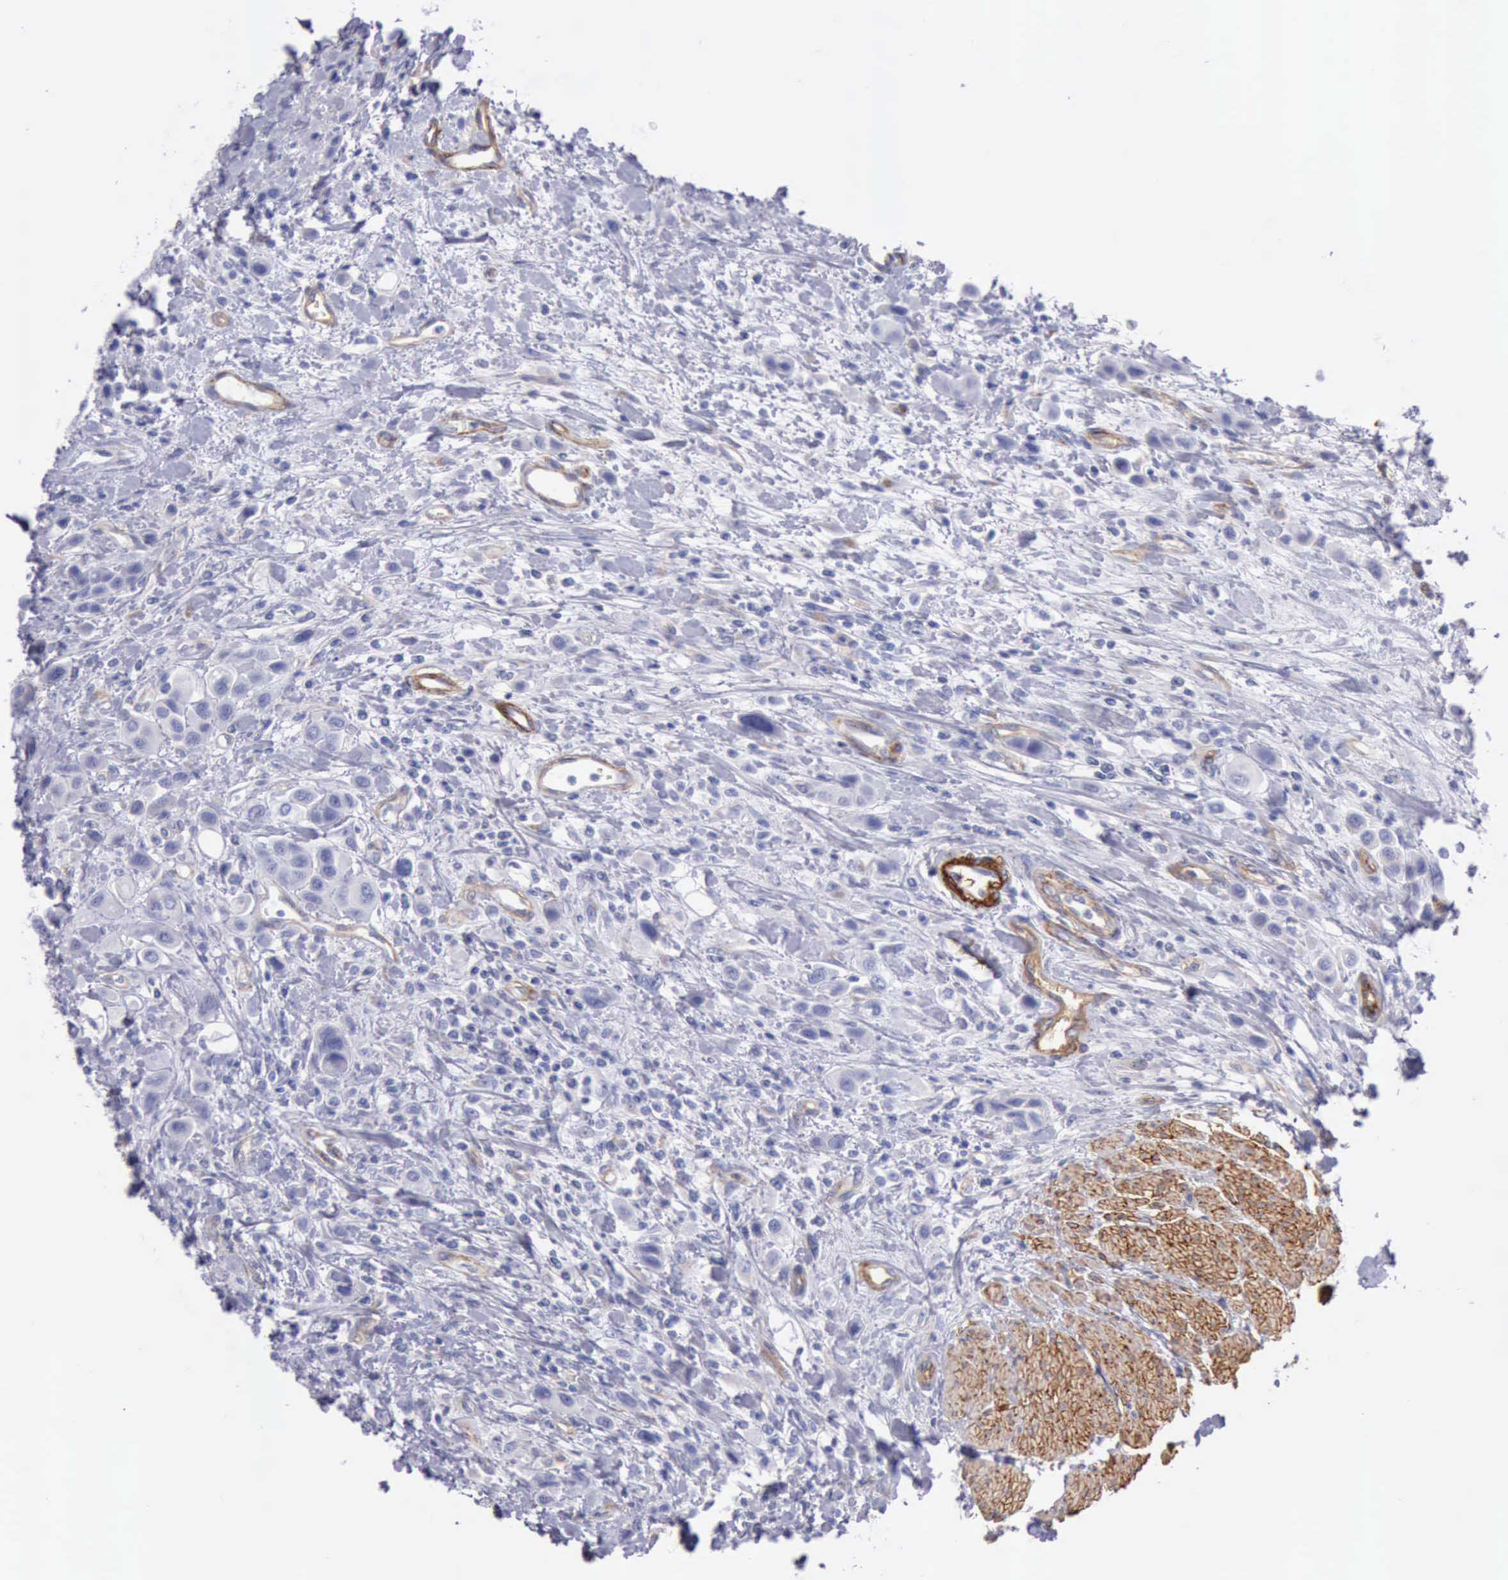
{"staining": {"intensity": "negative", "quantity": "none", "location": "none"}, "tissue": "urothelial cancer", "cell_type": "Tumor cells", "image_type": "cancer", "snomed": [{"axis": "morphology", "description": "Urothelial carcinoma, High grade"}, {"axis": "topography", "description": "Urinary bladder"}], "caption": "Immunohistochemistry histopathology image of human urothelial cancer stained for a protein (brown), which displays no expression in tumor cells.", "gene": "AOC3", "patient": {"sex": "male", "age": 50}}